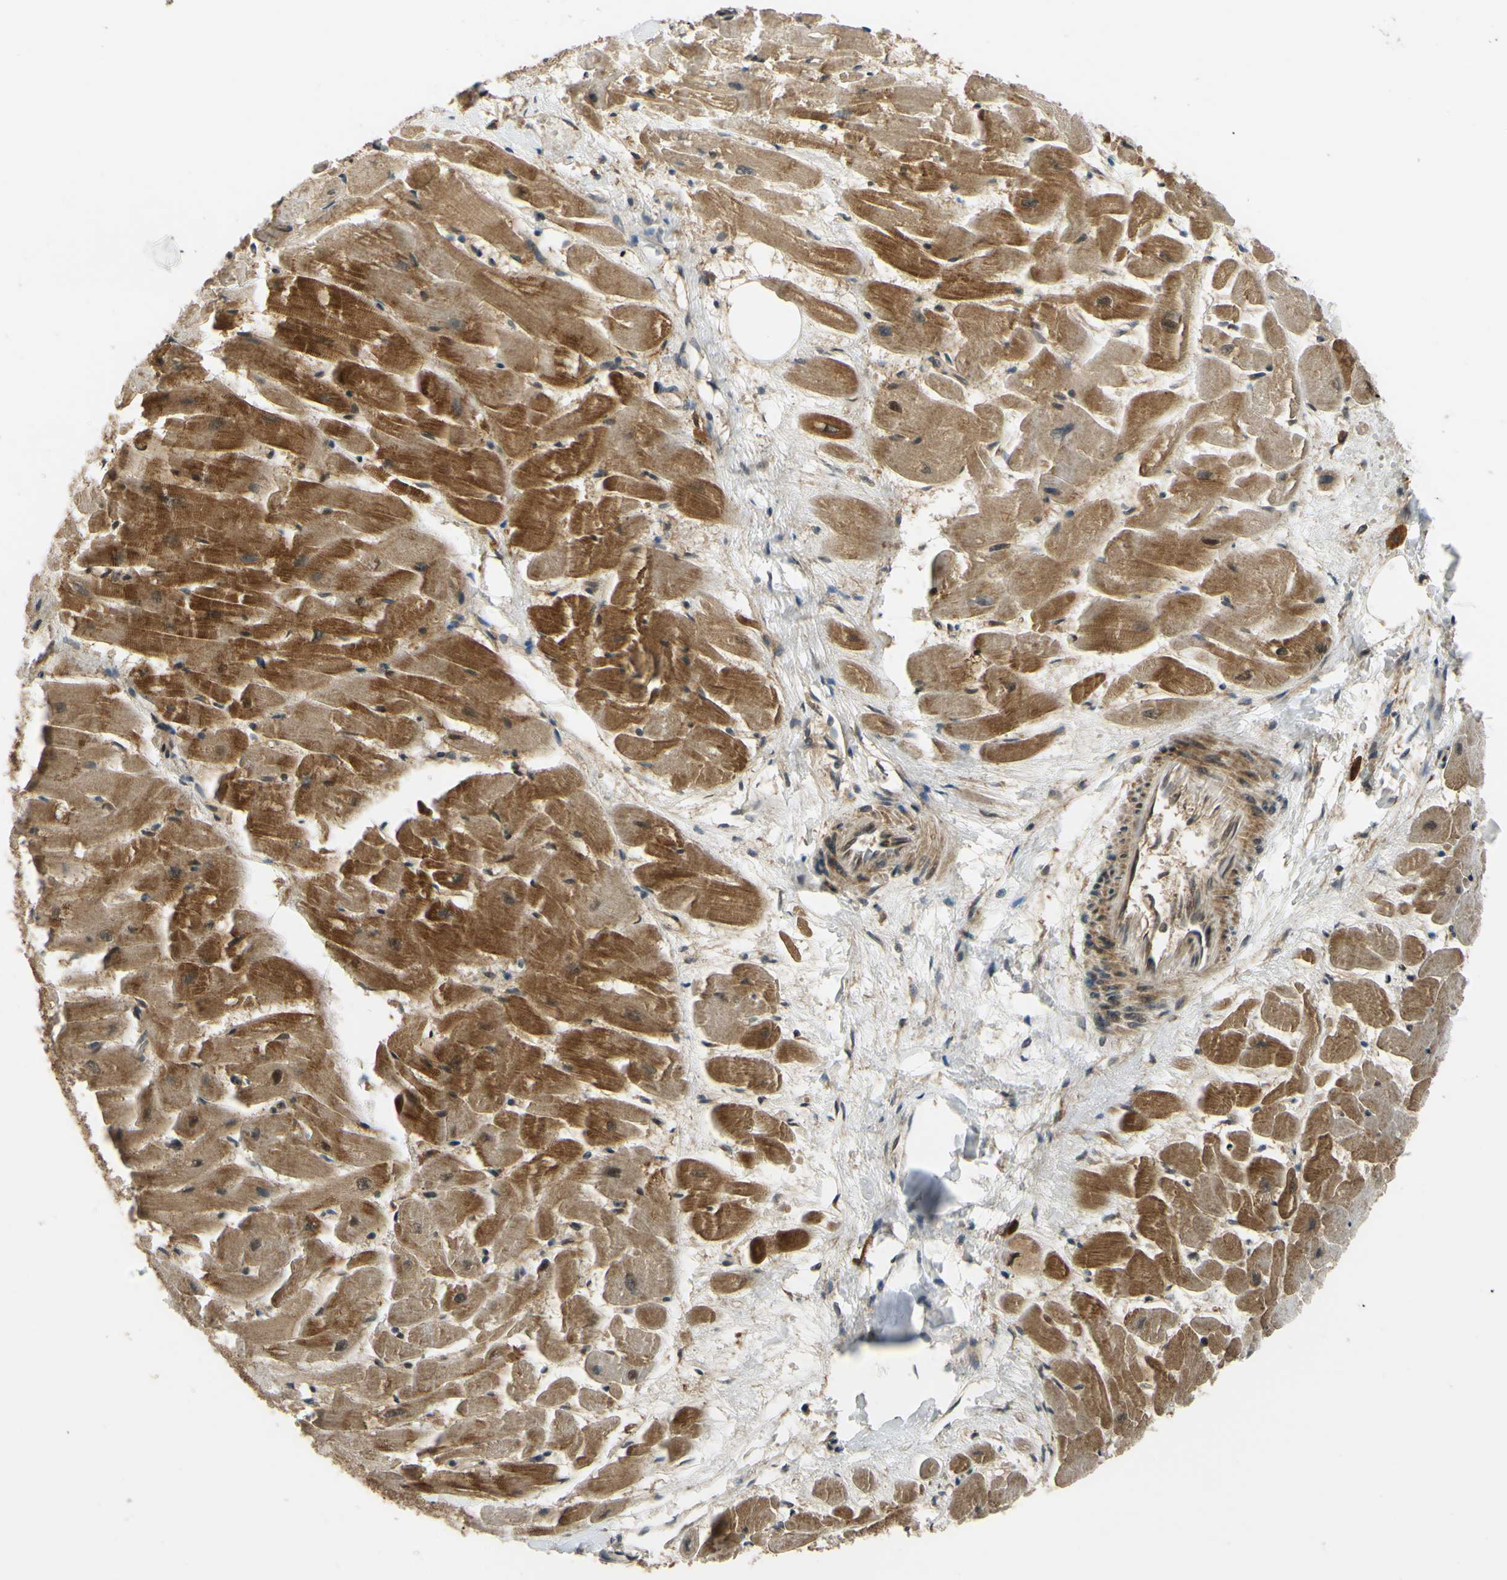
{"staining": {"intensity": "strong", "quantity": ">75%", "location": "cytoplasmic/membranous"}, "tissue": "heart muscle", "cell_type": "Cardiomyocytes", "image_type": "normal", "snomed": [{"axis": "morphology", "description": "Normal tissue, NOS"}, {"axis": "topography", "description": "Heart"}], "caption": "Brown immunohistochemical staining in normal human heart muscle shows strong cytoplasmic/membranous expression in approximately >75% of cardiomyocytes. (Stains: DAB (3,3'-diaminobenzidine) in brown, nuclei in blue, Microscopy: brightfield microscopy at high magnification).", "gene": "ABCC8", "patient": {"sex": "female", "age": 19}}